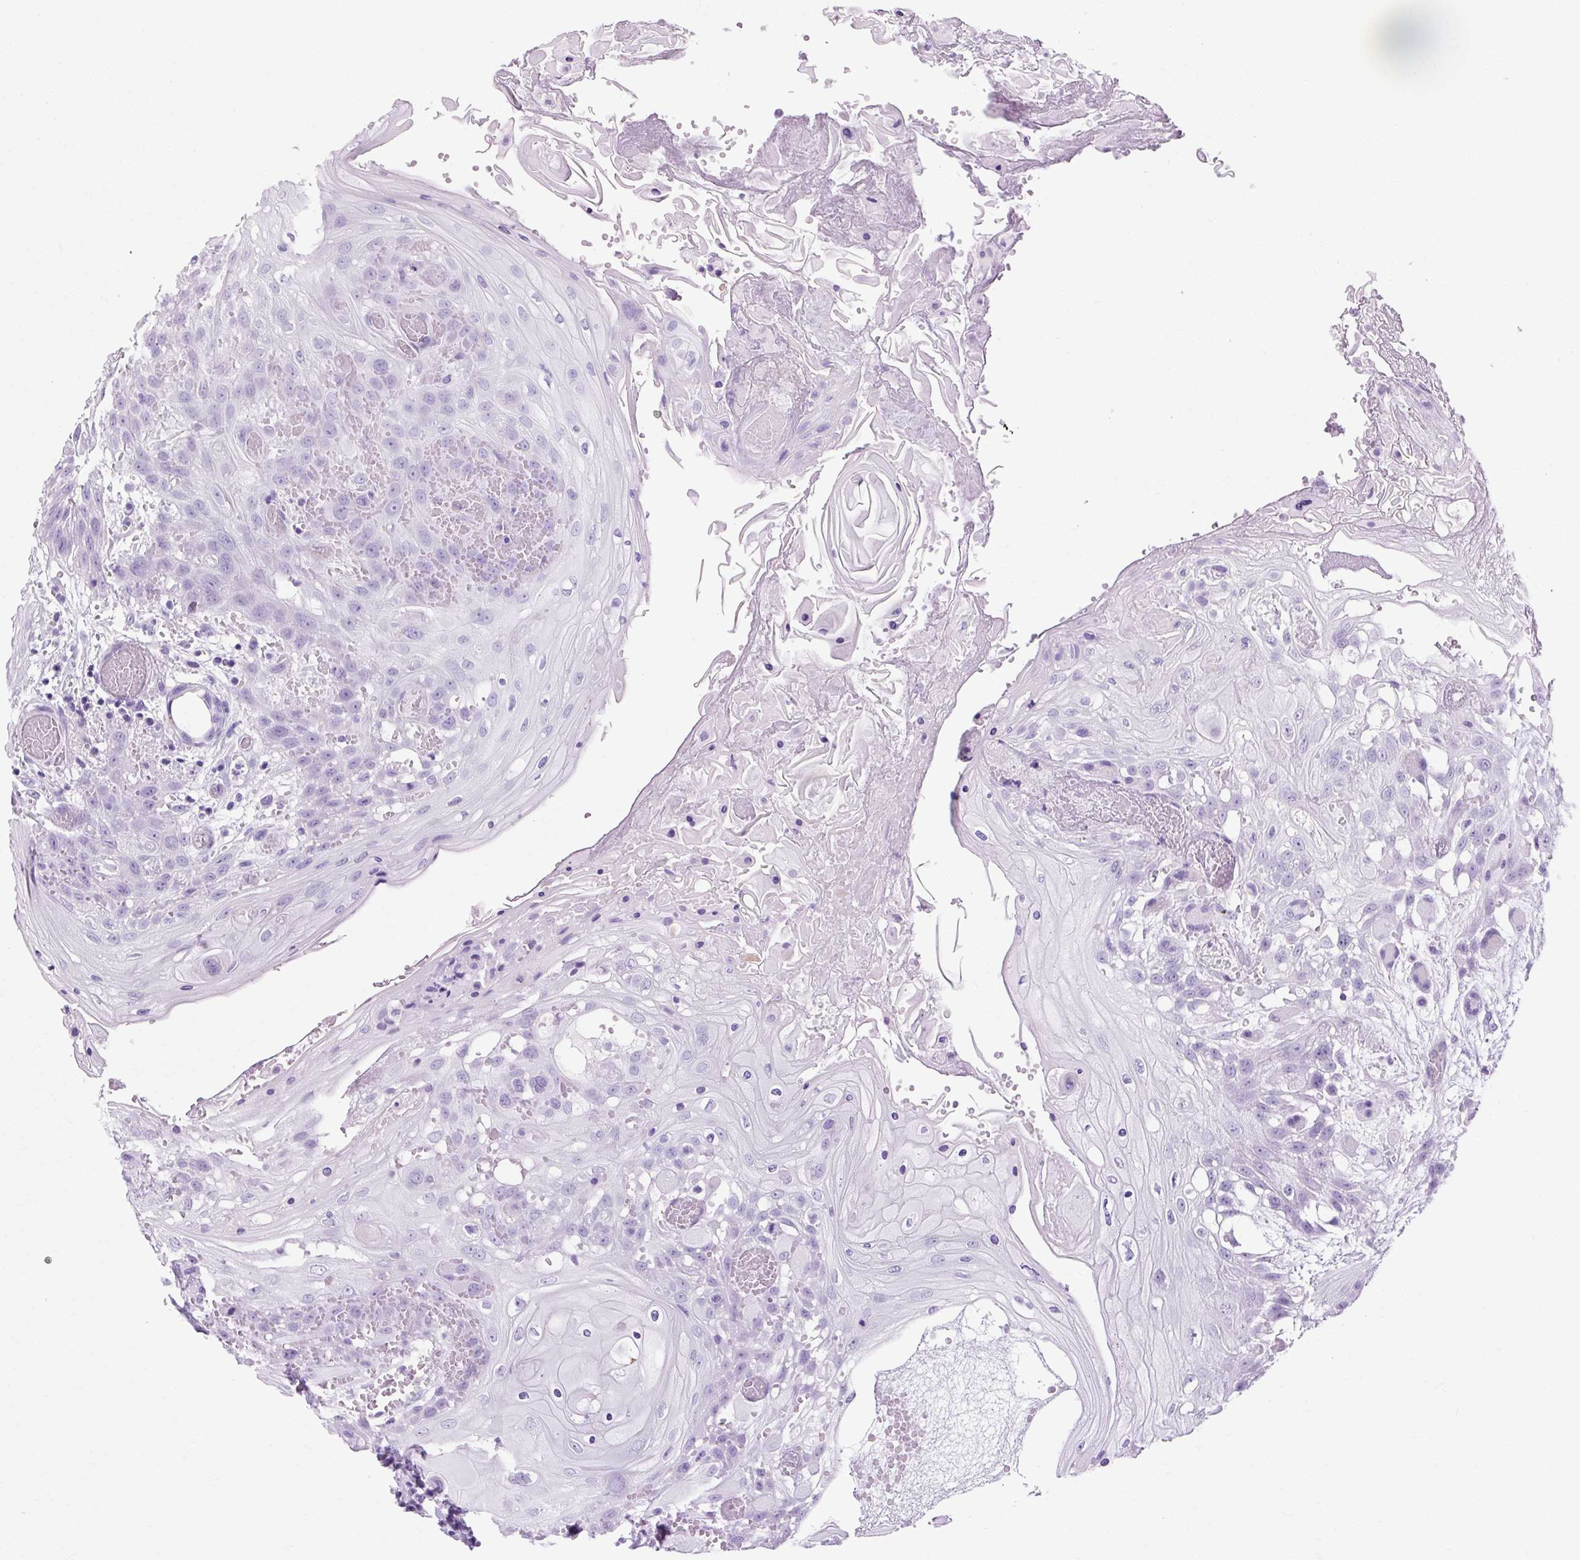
{"staining": {"intensity": "negative", "quantity": "none", "location": "none"}, "tissue": "head and neck cancer", "cell_type": "Tumor cells", "image_type": "cancer", "snomed": [{"axis": "morphology", "description": "Squamous cell carcinoma, NOS"}, {"axis": "topography", "description": "Head-Neck"}], "caption": "Tumor cells are negative for brown protein staining in head and neck cancer (squamous cell carcinoma).", "gene": "OOEP", "patient": {"sex": "female", "age": 43}}